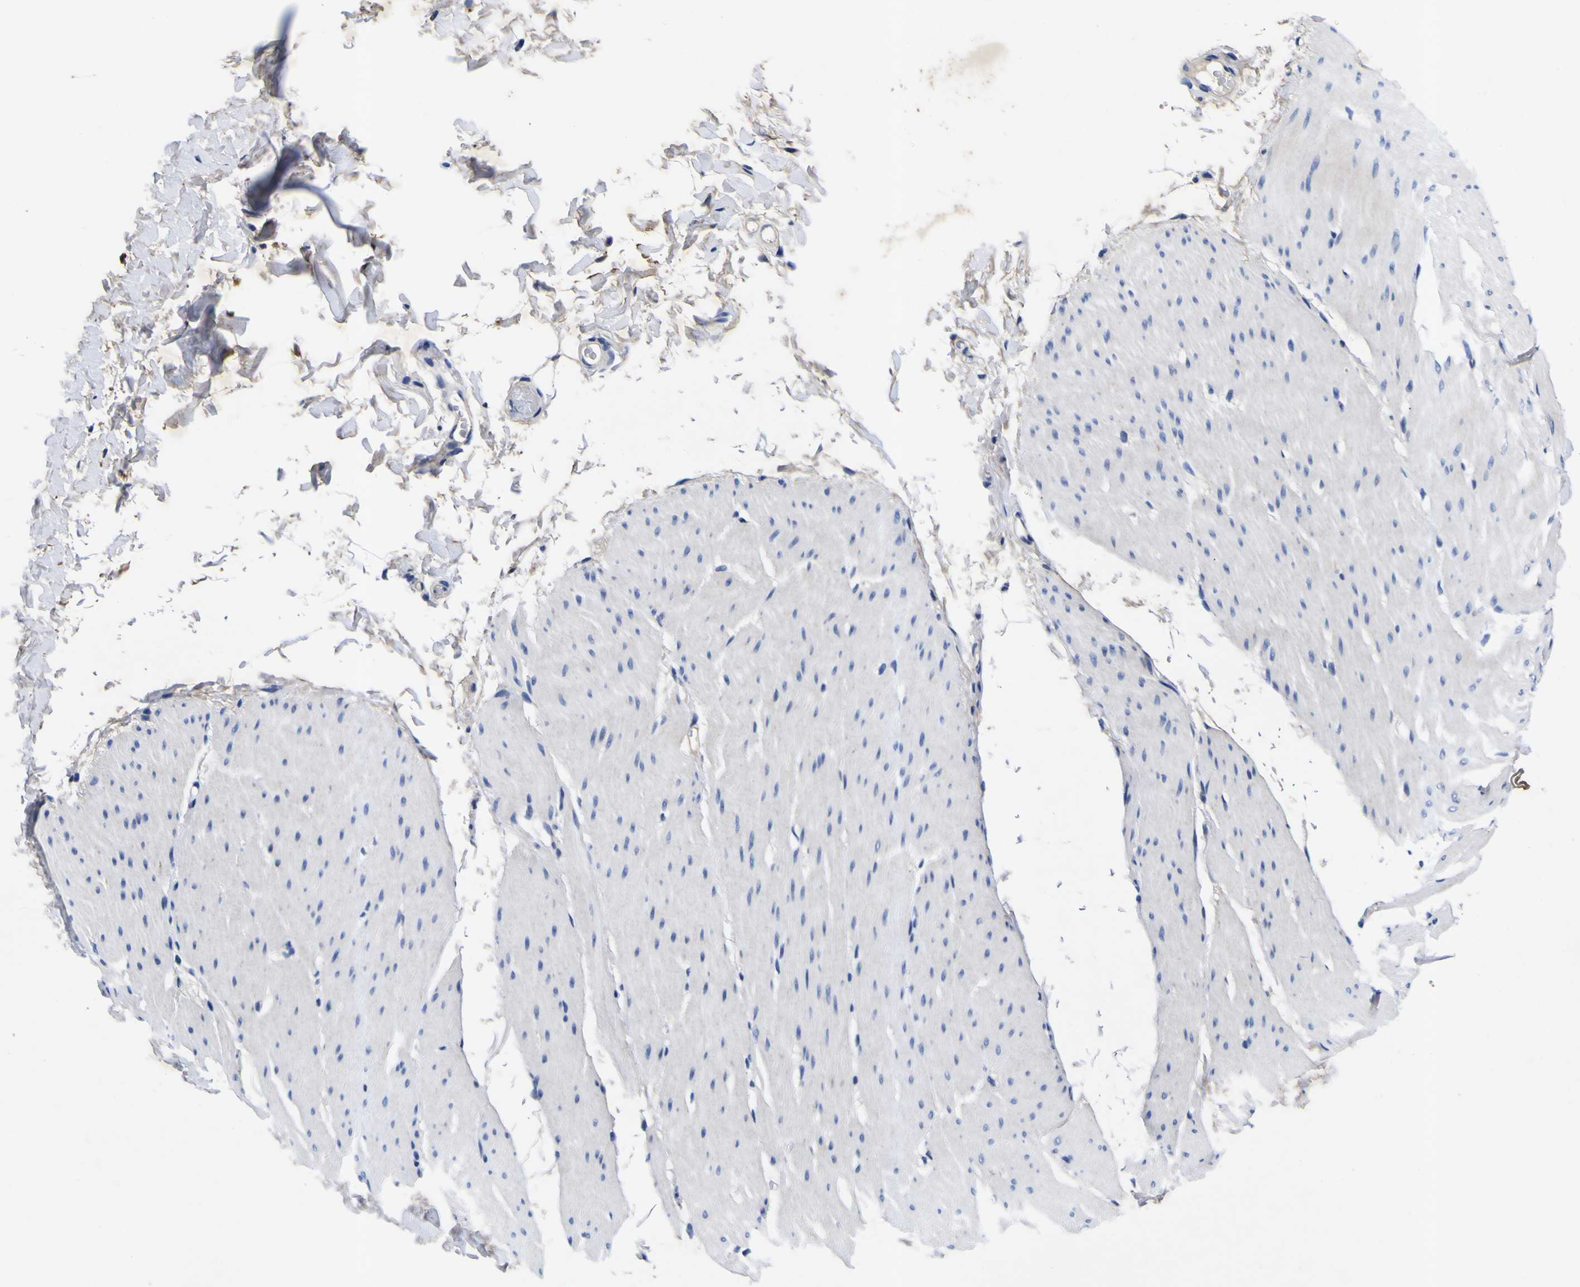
{"staining": {"intensity": "negative", "quantity": "none", "location": "none"}, "tissue": "smooth muscle", "cell_type": "Smooth muscle cells", "image_type": "normal", "snomed": [{"axis": "morphology", "description": "Normal tissue, NOS"}, {"axis": "topography", "description": "Smooth muscle"}, {"axis": "topography", "description": "Colon"}], "caption": "A high-resolution image shows IHC staining of unremarkable smooth muscle, which demonstrates no significant staining in smooth muscle cells.", "gene": "VASN", "patient": {"sex": "male", "age": 67}}